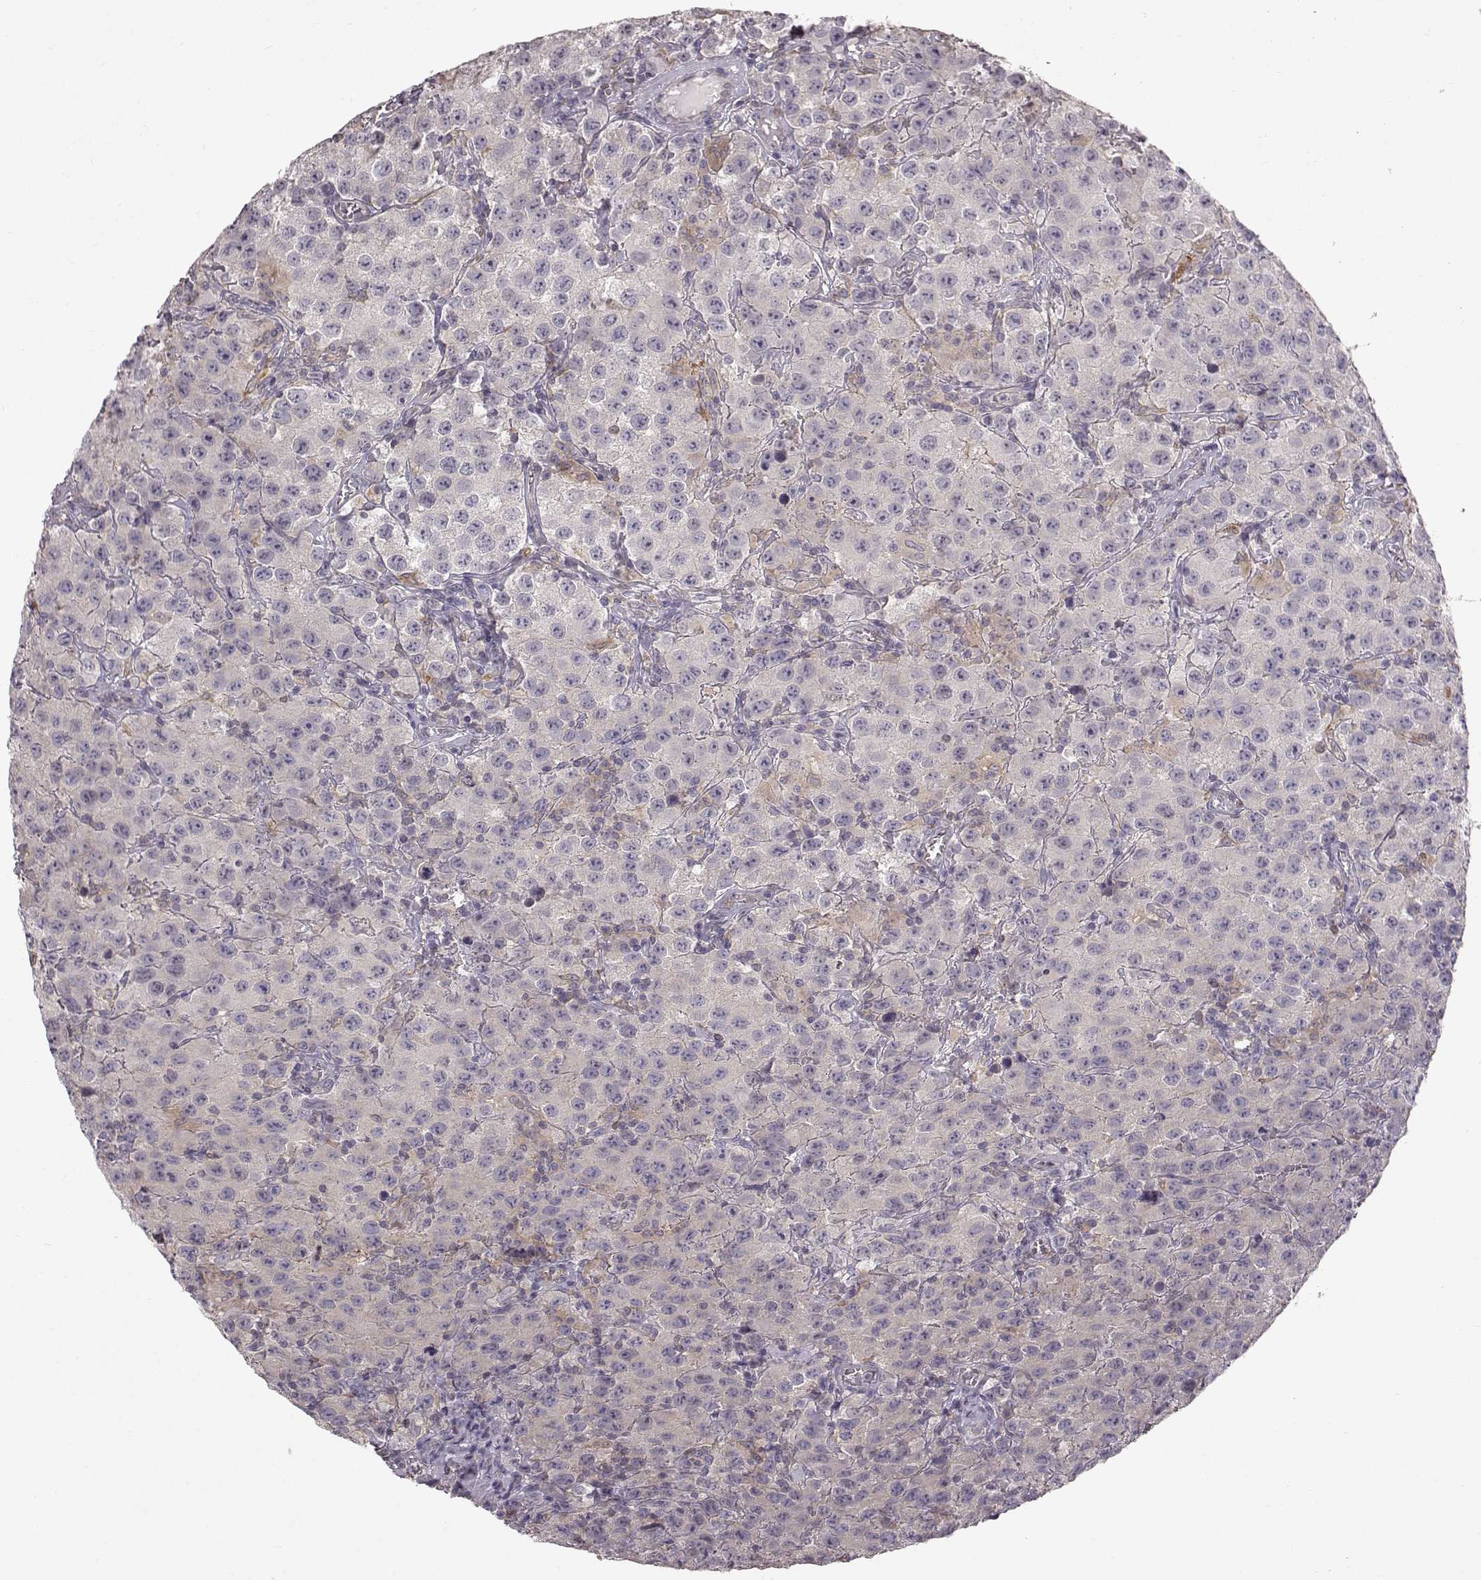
{"staining": {"intensity": "negative", "quantity": "none", "location": "none"}, "tissue": "testis cancer", "cell_type": "Tumor cells", "image_type": "cancer", "snomed": [{"axis": "morphology", "description": "Seminoma, NOS"}, {"axis": "topography", "description": "Testis"}], "caption": "Tumor cells are negative for protein expression in human seminoma (testis).", "gene": "SPAG17", "patient": {"sex": "male", "age": 52}}